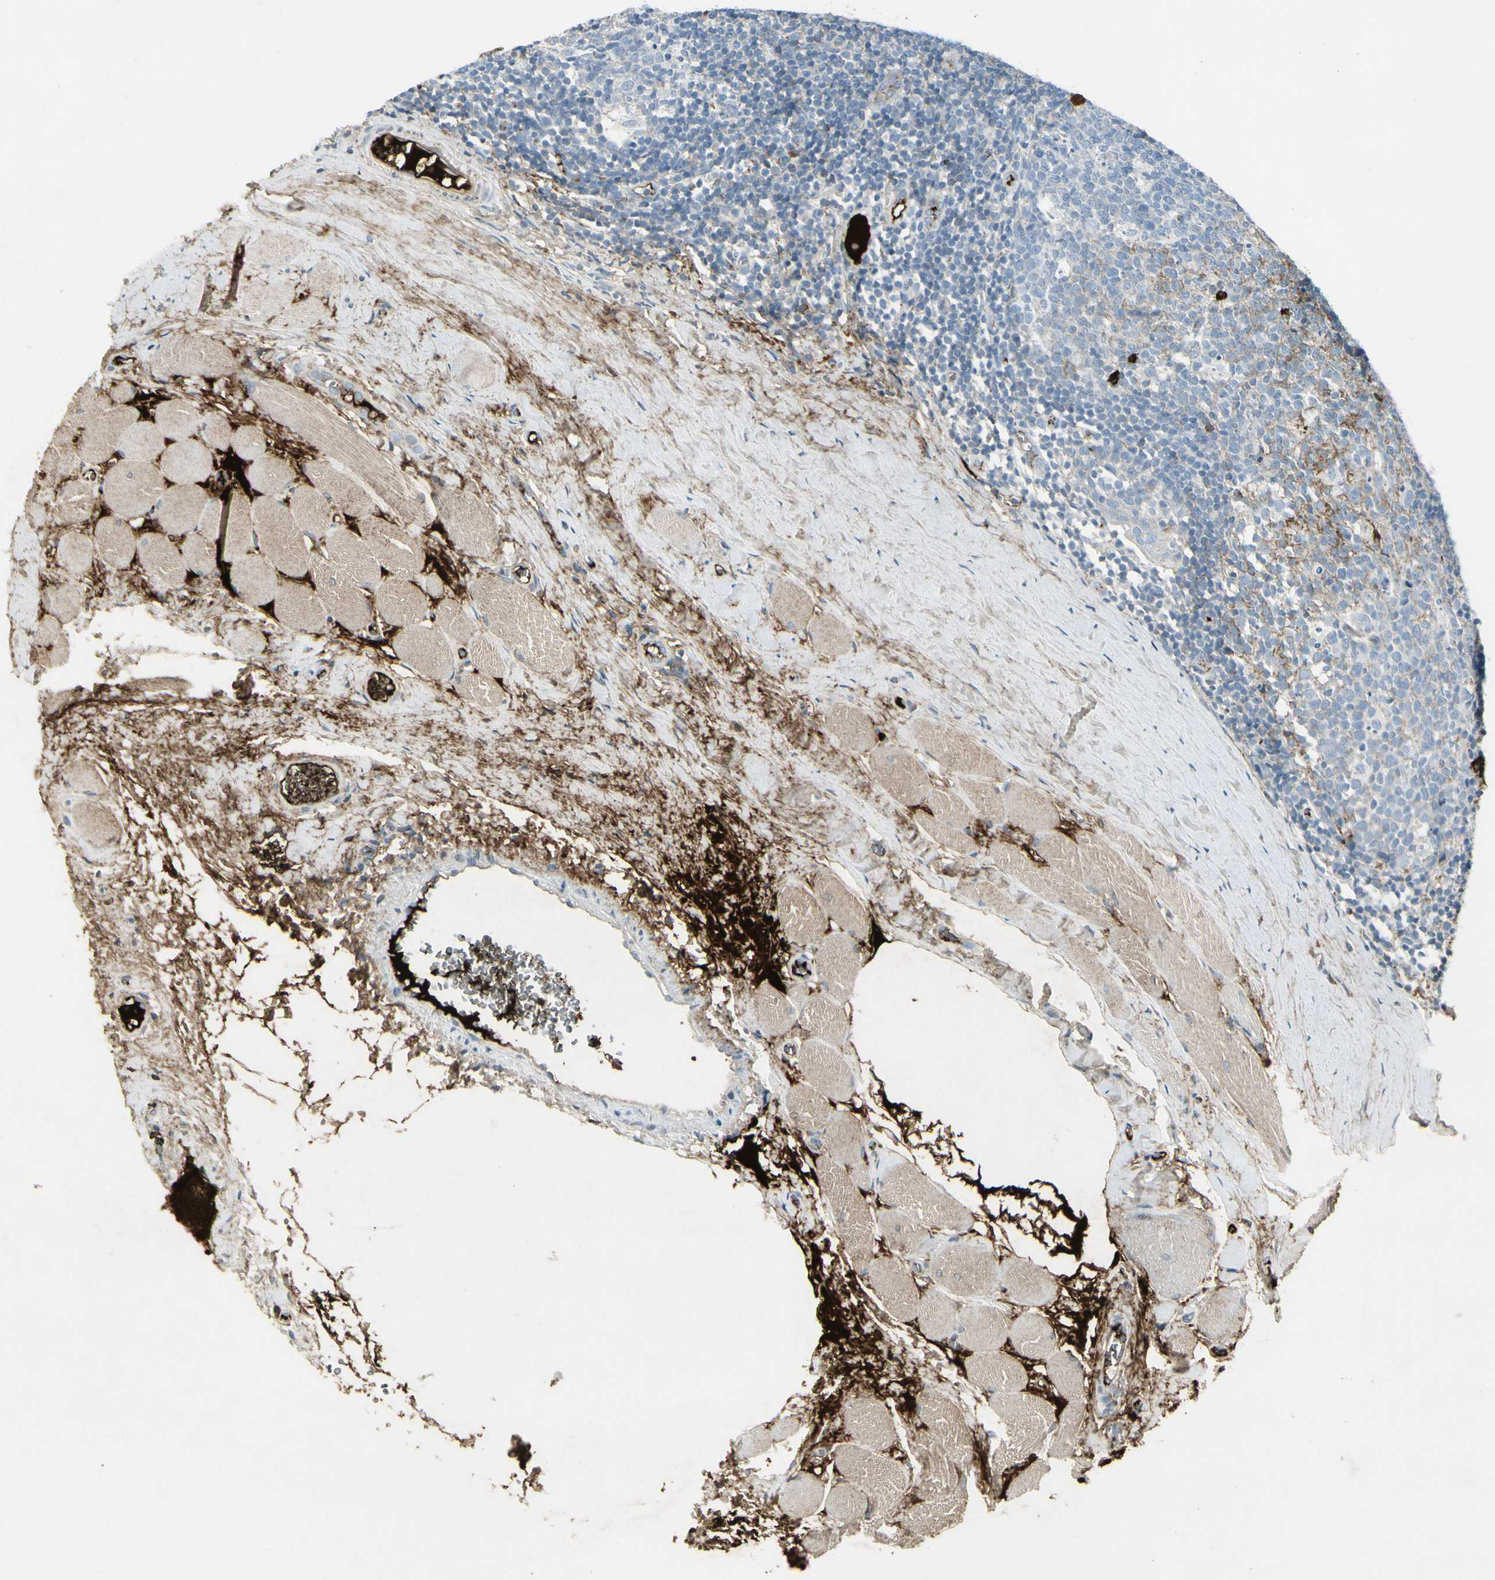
{"staining": {"intensity": "strong", "quantity": "25%-75%", "location": "cytoplasmic/membranous"}, "tissue": "tonsil", "cell_type": "Germinal center cells", "image_type": "normal", "snomed": [{"axis": "morphology", "description": "Normal tissue, NOS"}, {"axis": "topography", "description": "Tonsil"}], "caption": "A photomicrograph showing strong cytoplasmic/membranous expression in approximately 25%-75% of germinal center cells in unremarkable tonsil, as visualized by brown immunohistochemical staining.", "gene": "IGHM", "patient": {"sex": "female", "age": 19}}